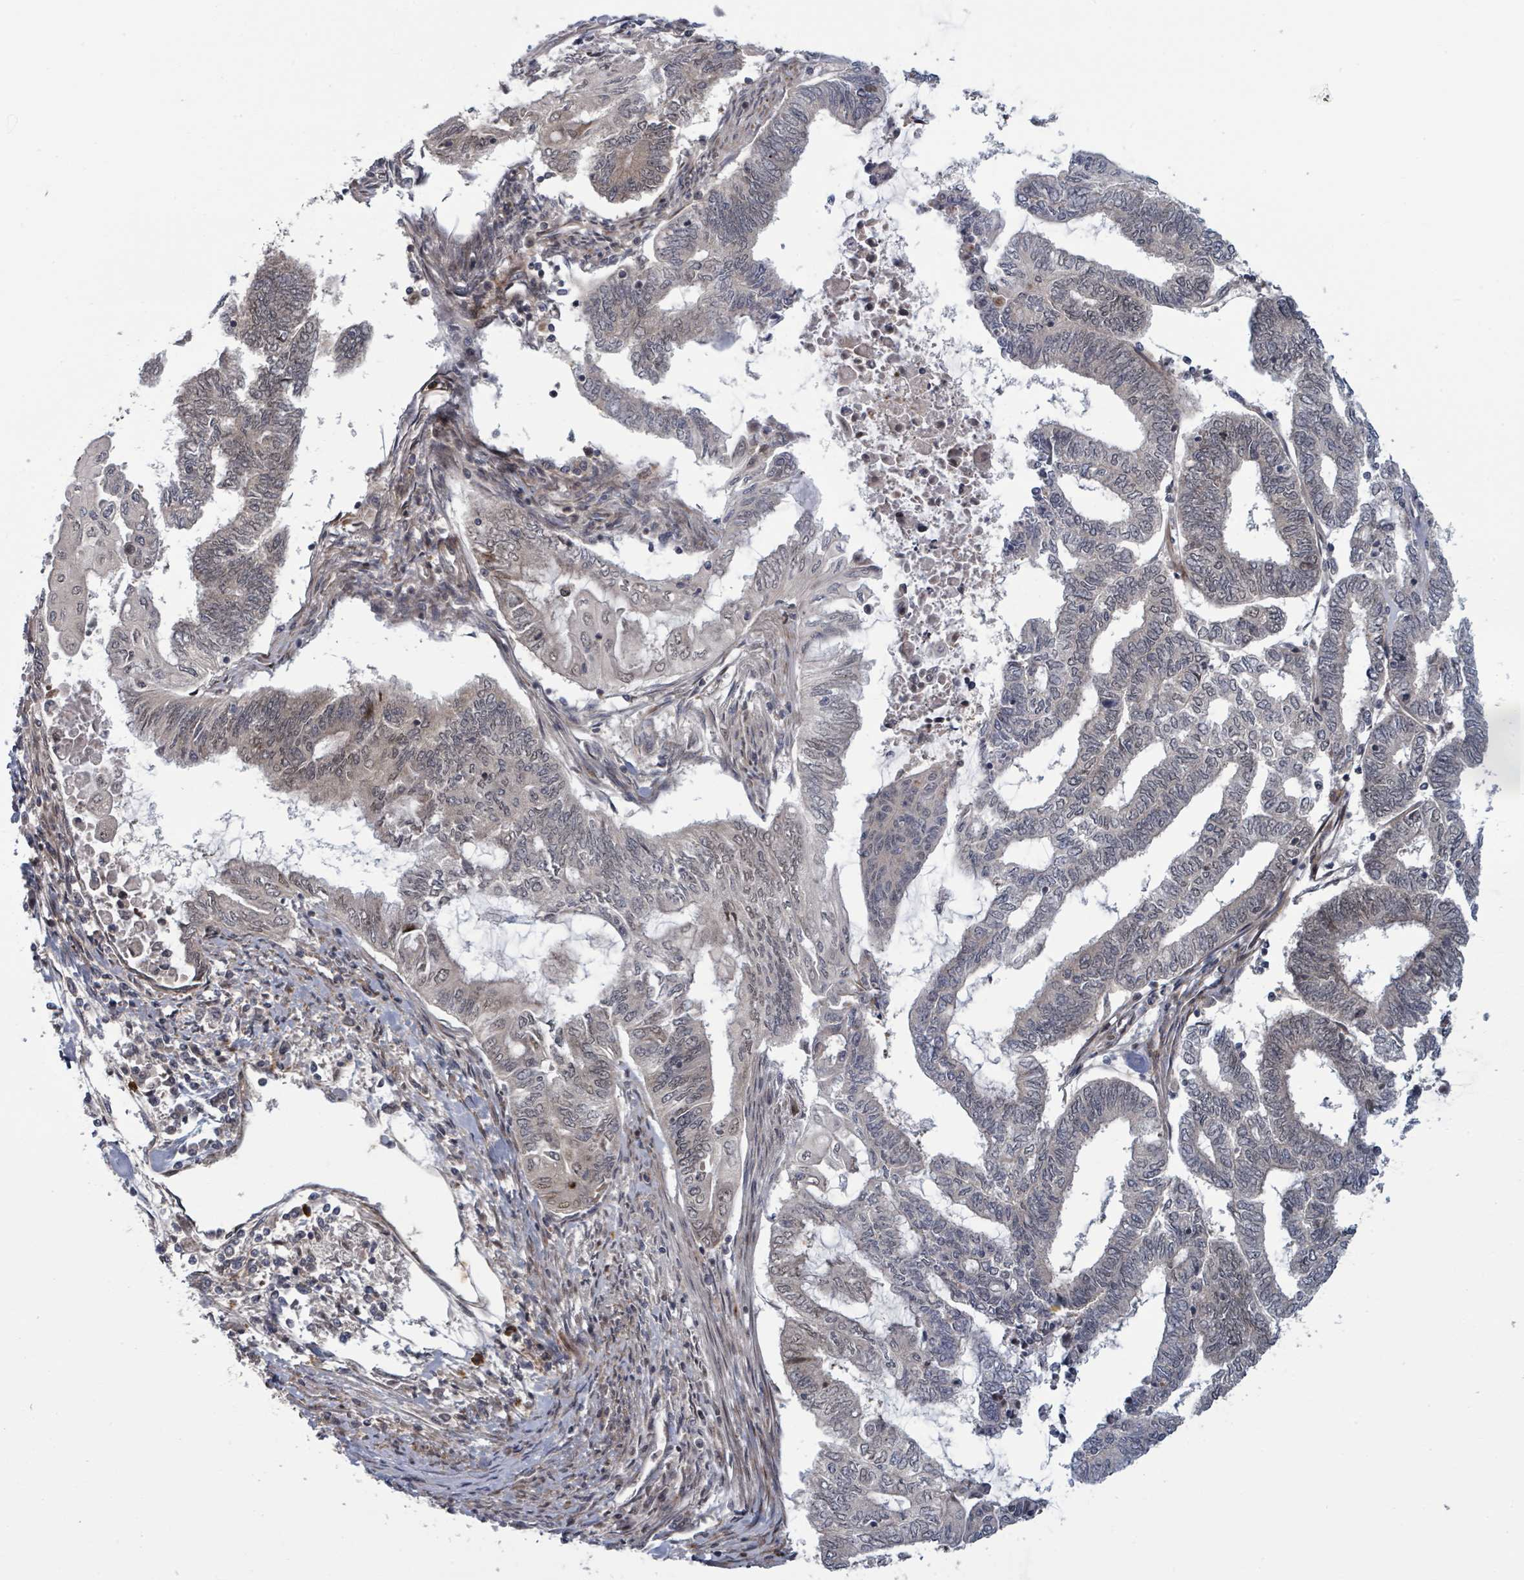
{"staining": {"intensity": "weak", "quantity": "<25%", "location": "nuclear"}, "tissue": "endometrial cancer", "cell_type": "Tumor cells", "image_type": "cancer", "snomed": [{"axis": "morphology", "description": "Adenocarcinoma, NOS"}, {"axis": "topography", "description": "Uterus"}, {"axis": "topography", "description": "Endometrium"}], "caption": "Endometrial cancer (adenocarcinoma) was stained to show a protein in brown. There is no significant expression in tumor cells.", "gene": "GTF3C1", "patient": {"sex": "female", "age": 70}}